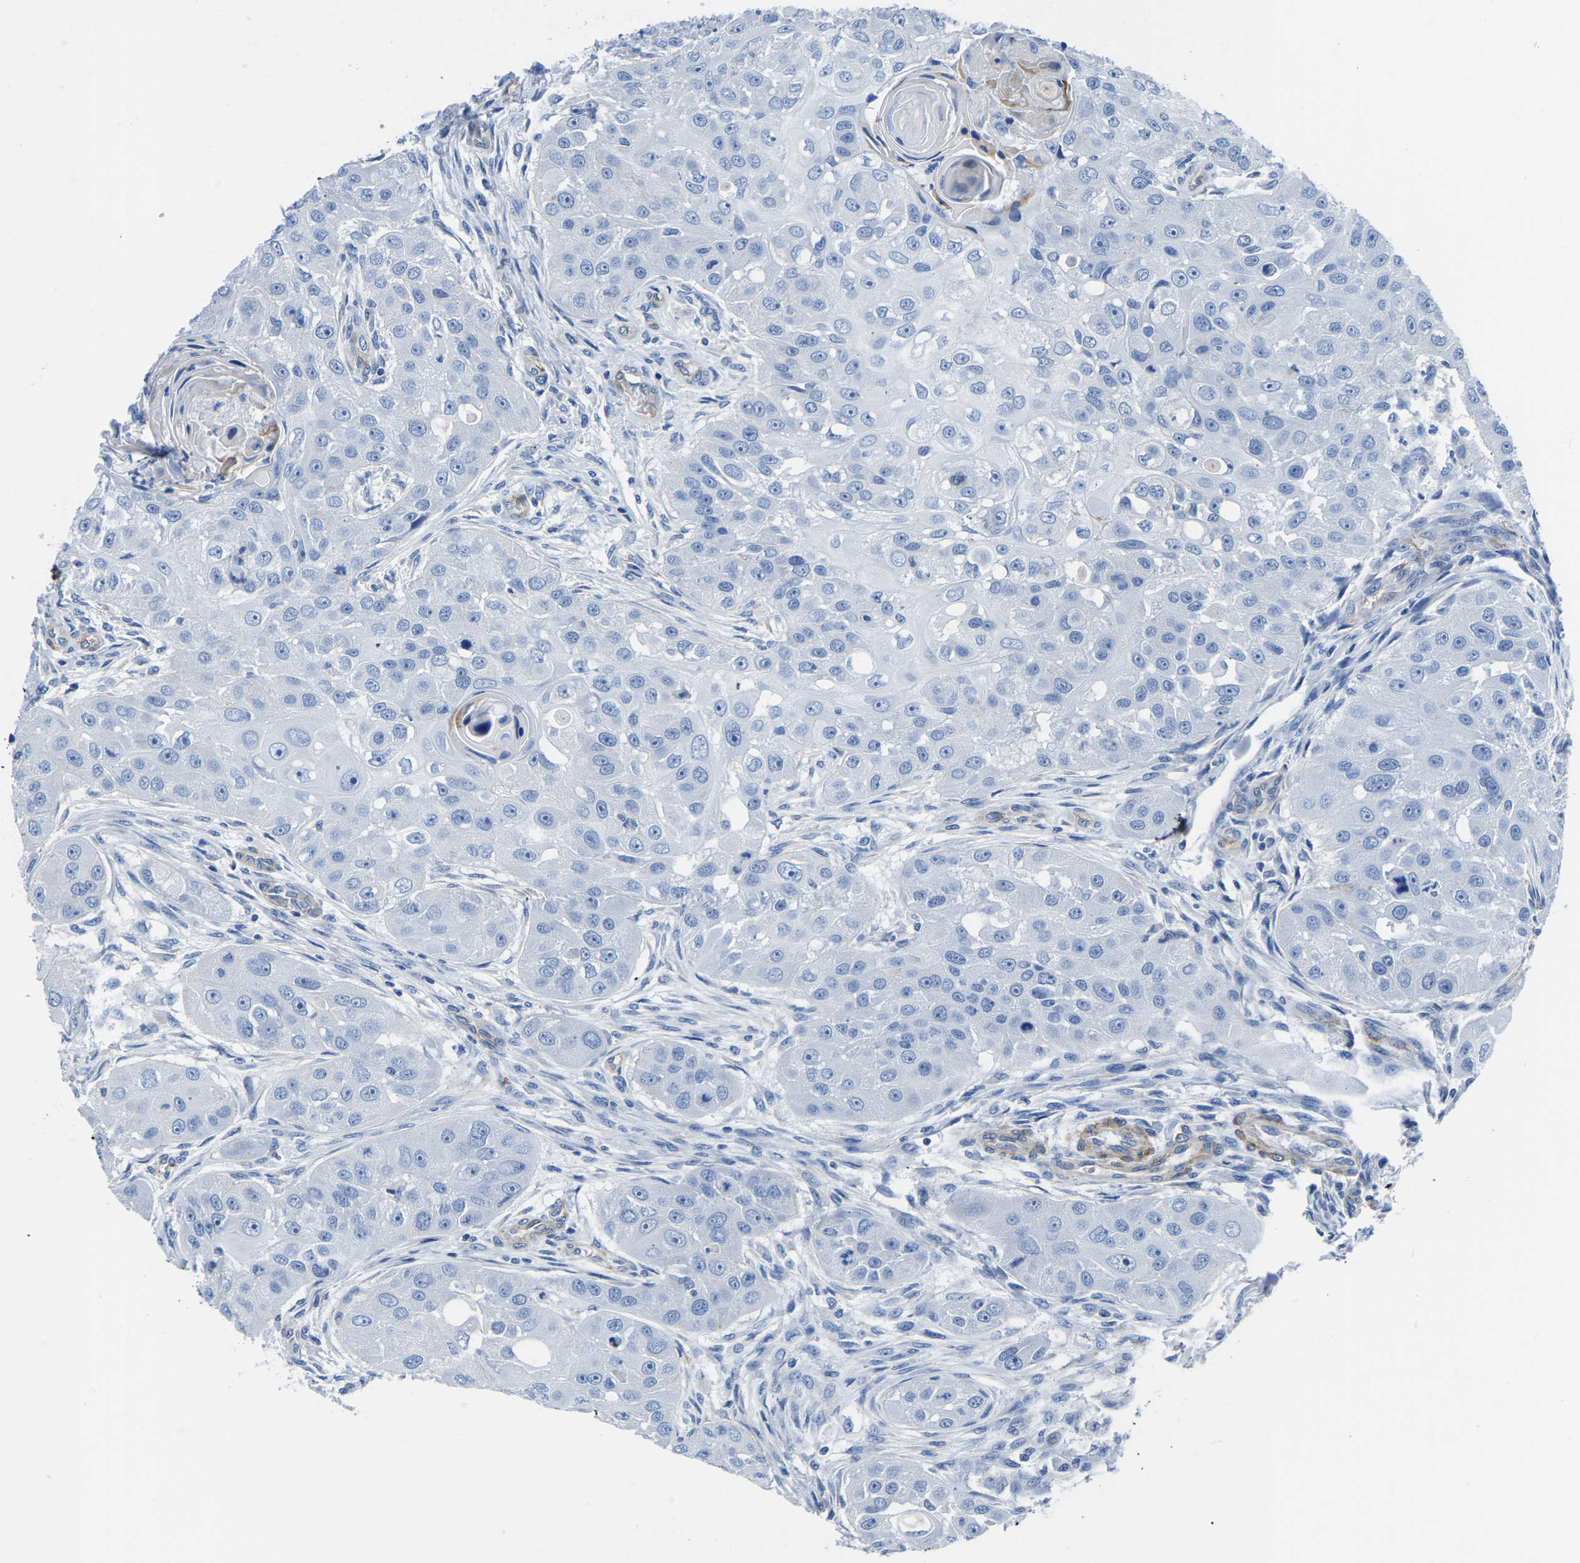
{"staining": {"intensity": "negative", "quantity": "none", "location": "none"}, "tissue": "head and neck cancer", "cell_type": "Tumor cells", "image_type": "cancer", "snomed": [{"axis": "morphology", "description": "Normal tissue, NOS"}, {"axis": "morphology", "description": "Squamous cell carcinoma, NOS"}, {"axis": "topography", "description": "Skeletal muscle"}, {"axis": "topography", "description": "Head-Neck"}], "caption": "Tumor cells show no significant protein positivity in head and neck squamous cell carcinoma.", "gene": "SLC45A3", "patient": {"sex": "male", "age": 51}}